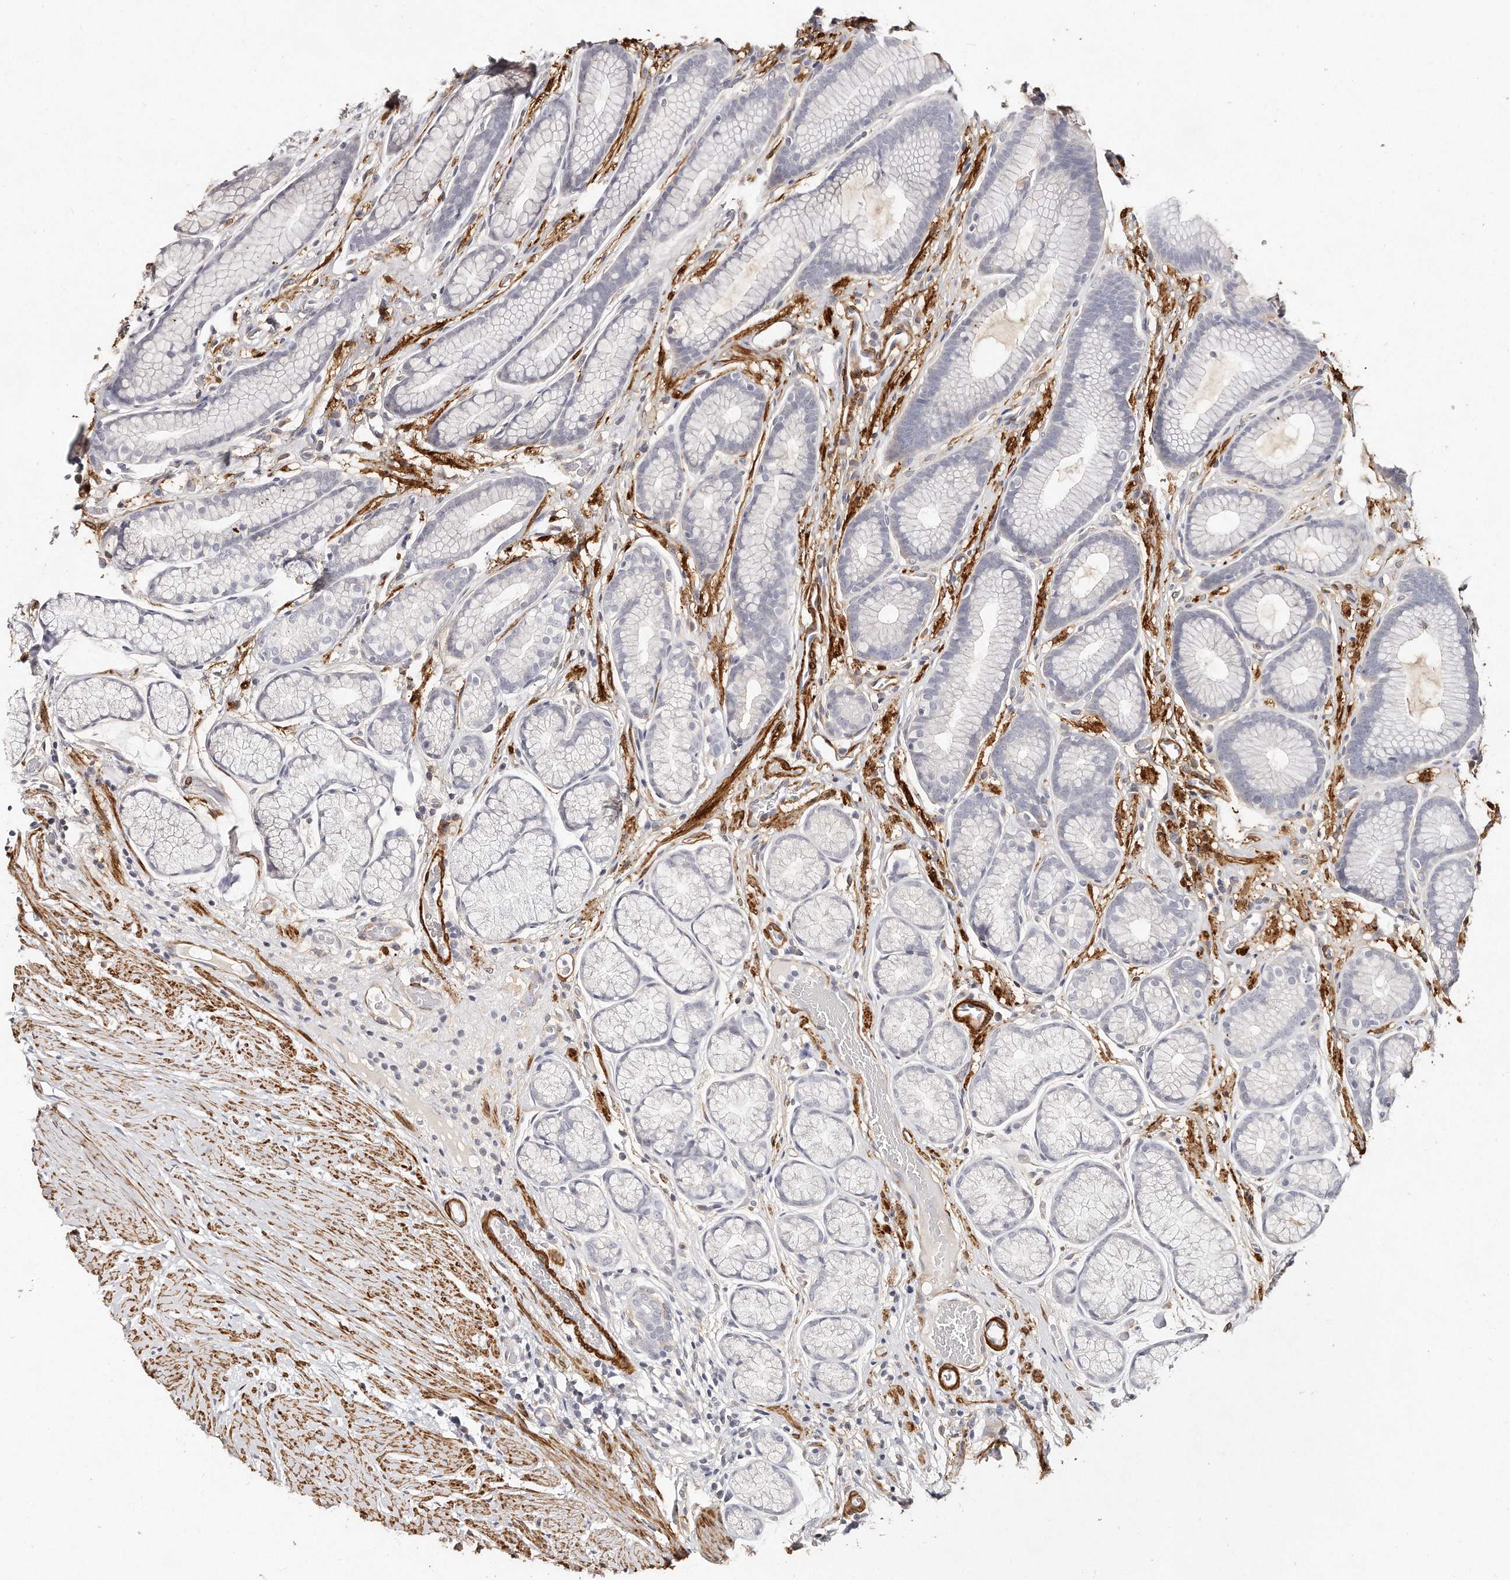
{"staining": {"intensity": "negative", "quantity": "none", "location": "none"}, "tissue": "stomach", "cell_type": "Glandular cells", "image_type": "normal", "snomed": [{"axis": "morphology", "description": "Normal tissue, NOS"}, {"axis": "topography", "description": "Stomach"}], "caption": "An immunohistochemistry (IHC) image of normal stomach is shown. There is no staining in glandular cells of stomach.", "gene": "LMOD1", "patient": {"sex": "male", "age": 42}}